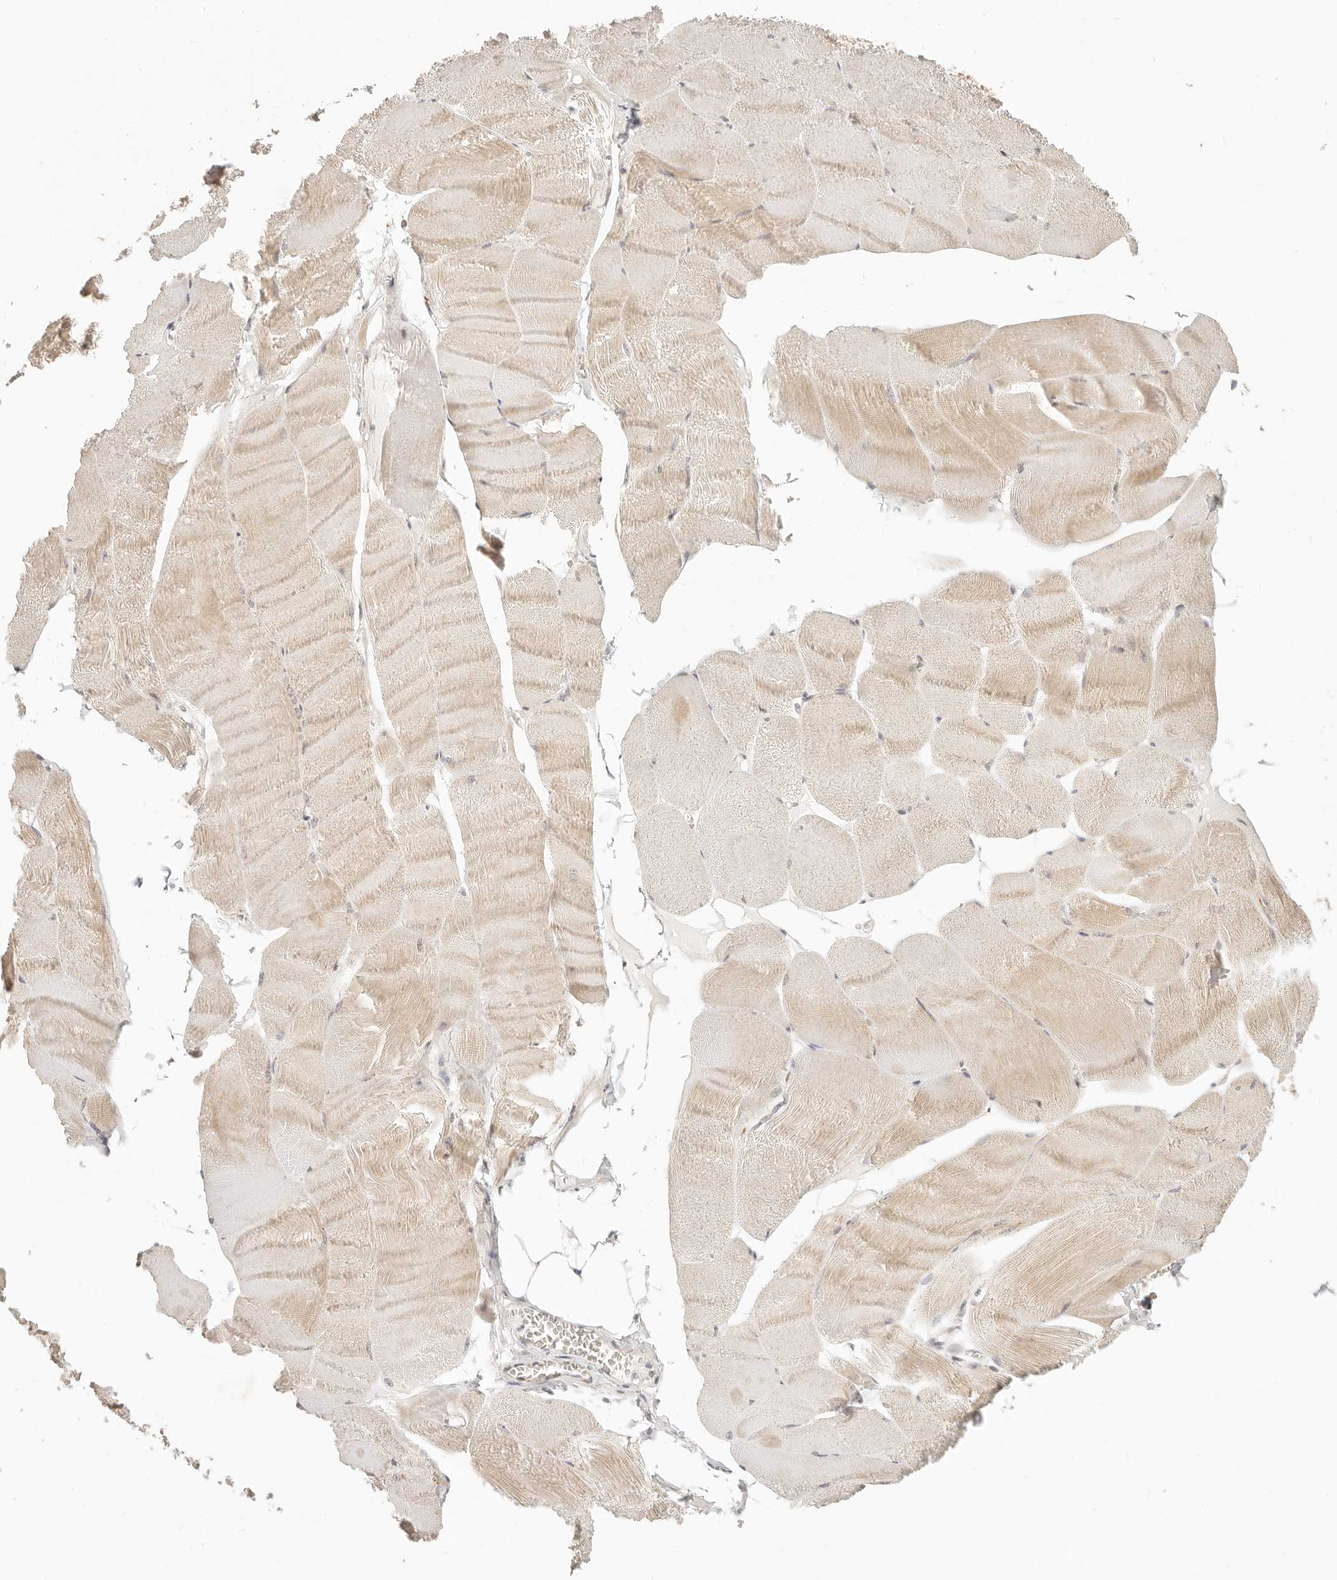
{"staining": {"intensity": "weak", "quantity": ">75%", "location": "cytoplasmic/membranous"}, "tissue": "skeletal muscle", "cell_type": "Myocytes", "image_type": "normal", "snomed": [{"axis": "morphology", "description": "Normal tissue, NOS"}, {"axis": "morphology", "description": "Basal cell carcinoma"}, {"axis": "topography", "description": "Skeletal muscle"}], "caption": "Protein staining reveals weak cytoplasmic/membranous expression in about >75% of myocytes in normal skeletal muscle.", "gene": "FAM20B", "patient": {"sex": "female", "age": 64}}